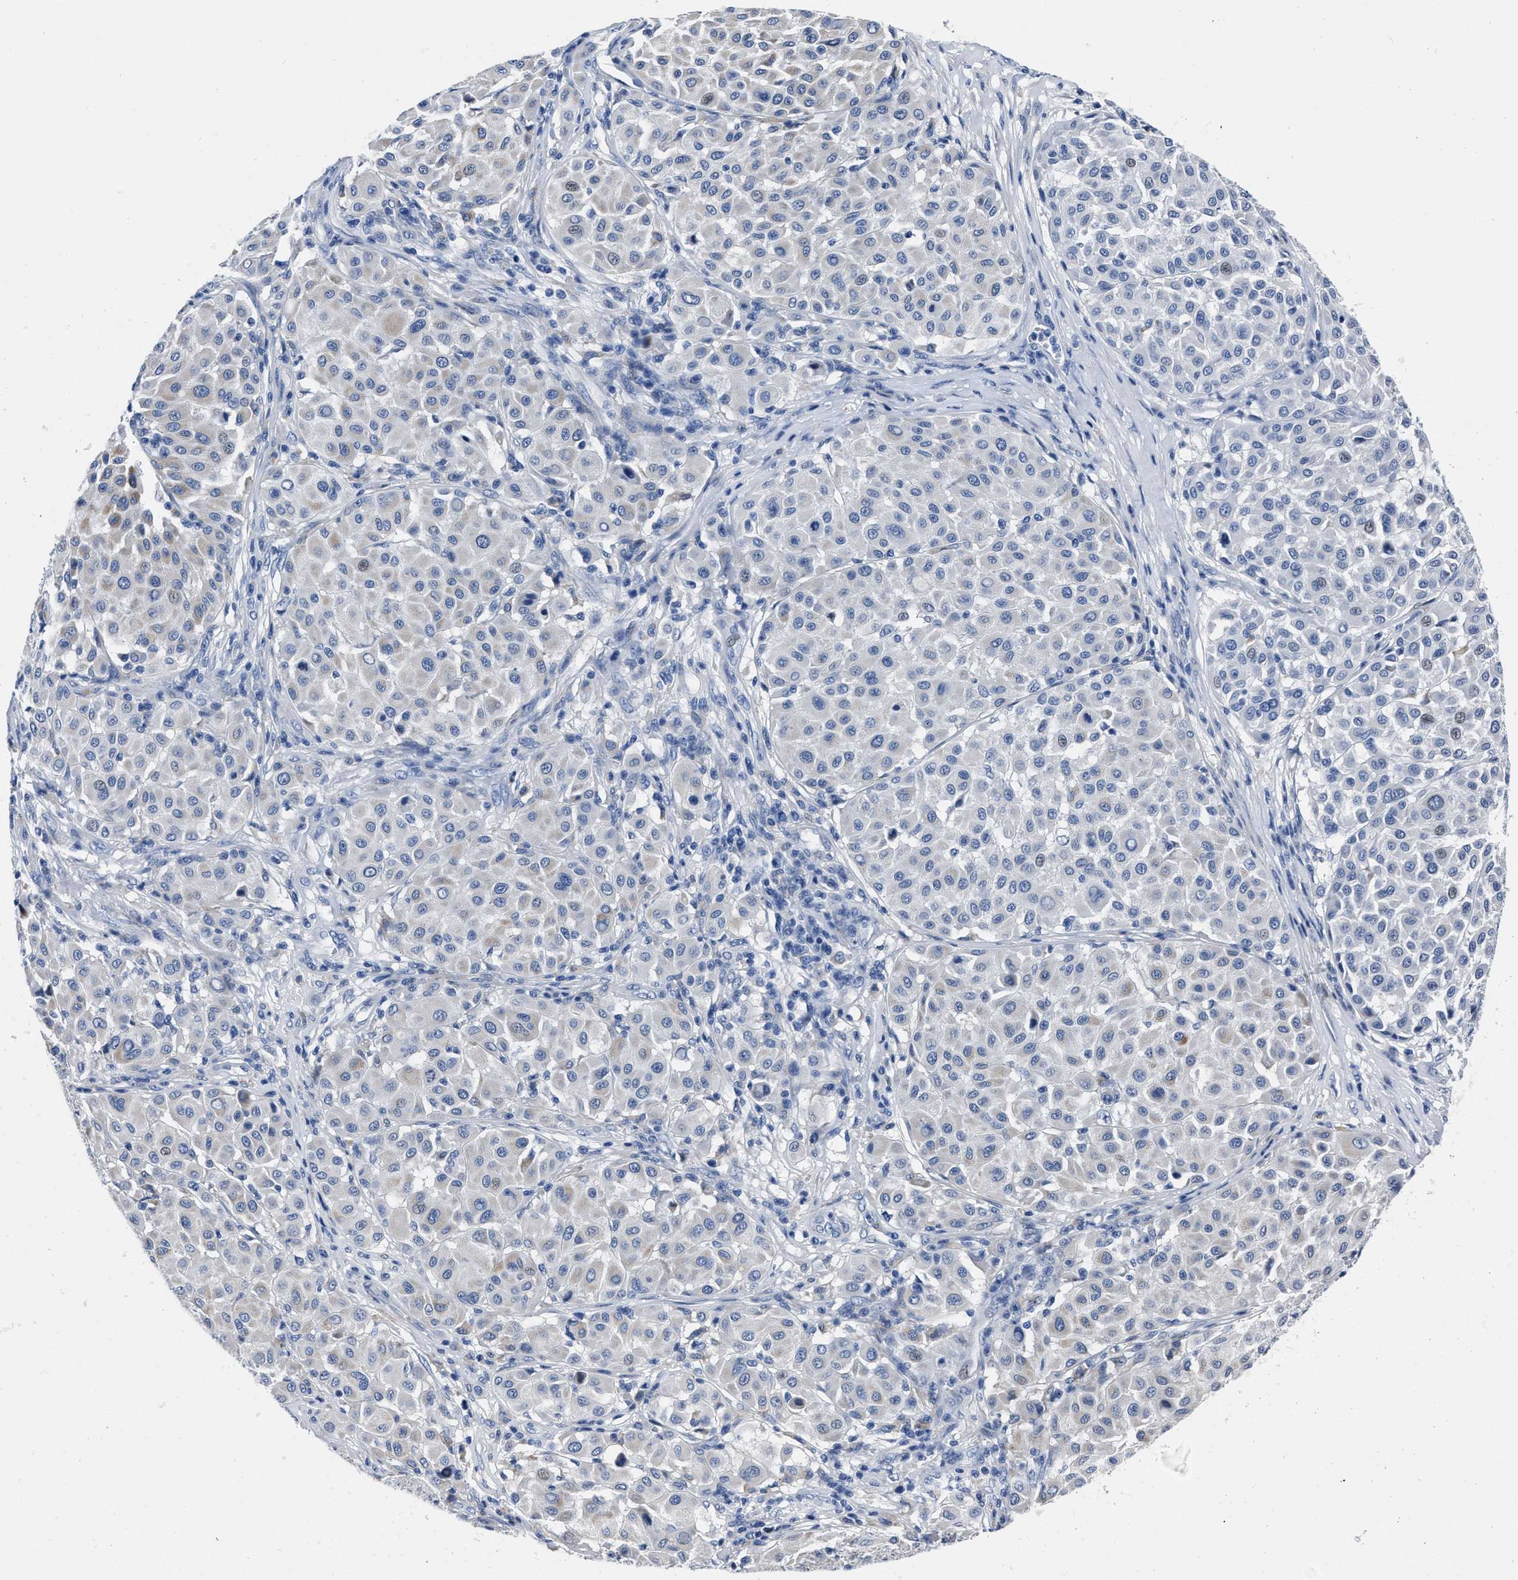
{"staining": {"intensity": "weak", "quantity": "<25%", "location": "nuclear"}, "tissue": "melanoma", "cell_type": "Tumor cells", "image_type": "cancer", "snomed": [{"axis": "morphology", "description": "Malignant melanoma, Metastatic site"}, {"axis": "topography", "description": "Soft tissue"}], "caption": "The micrograph exhibits no staining of tumor cells in melanoma.", "gene": "MOV10L1", "patient": {"sex": "male", "age": 41}}